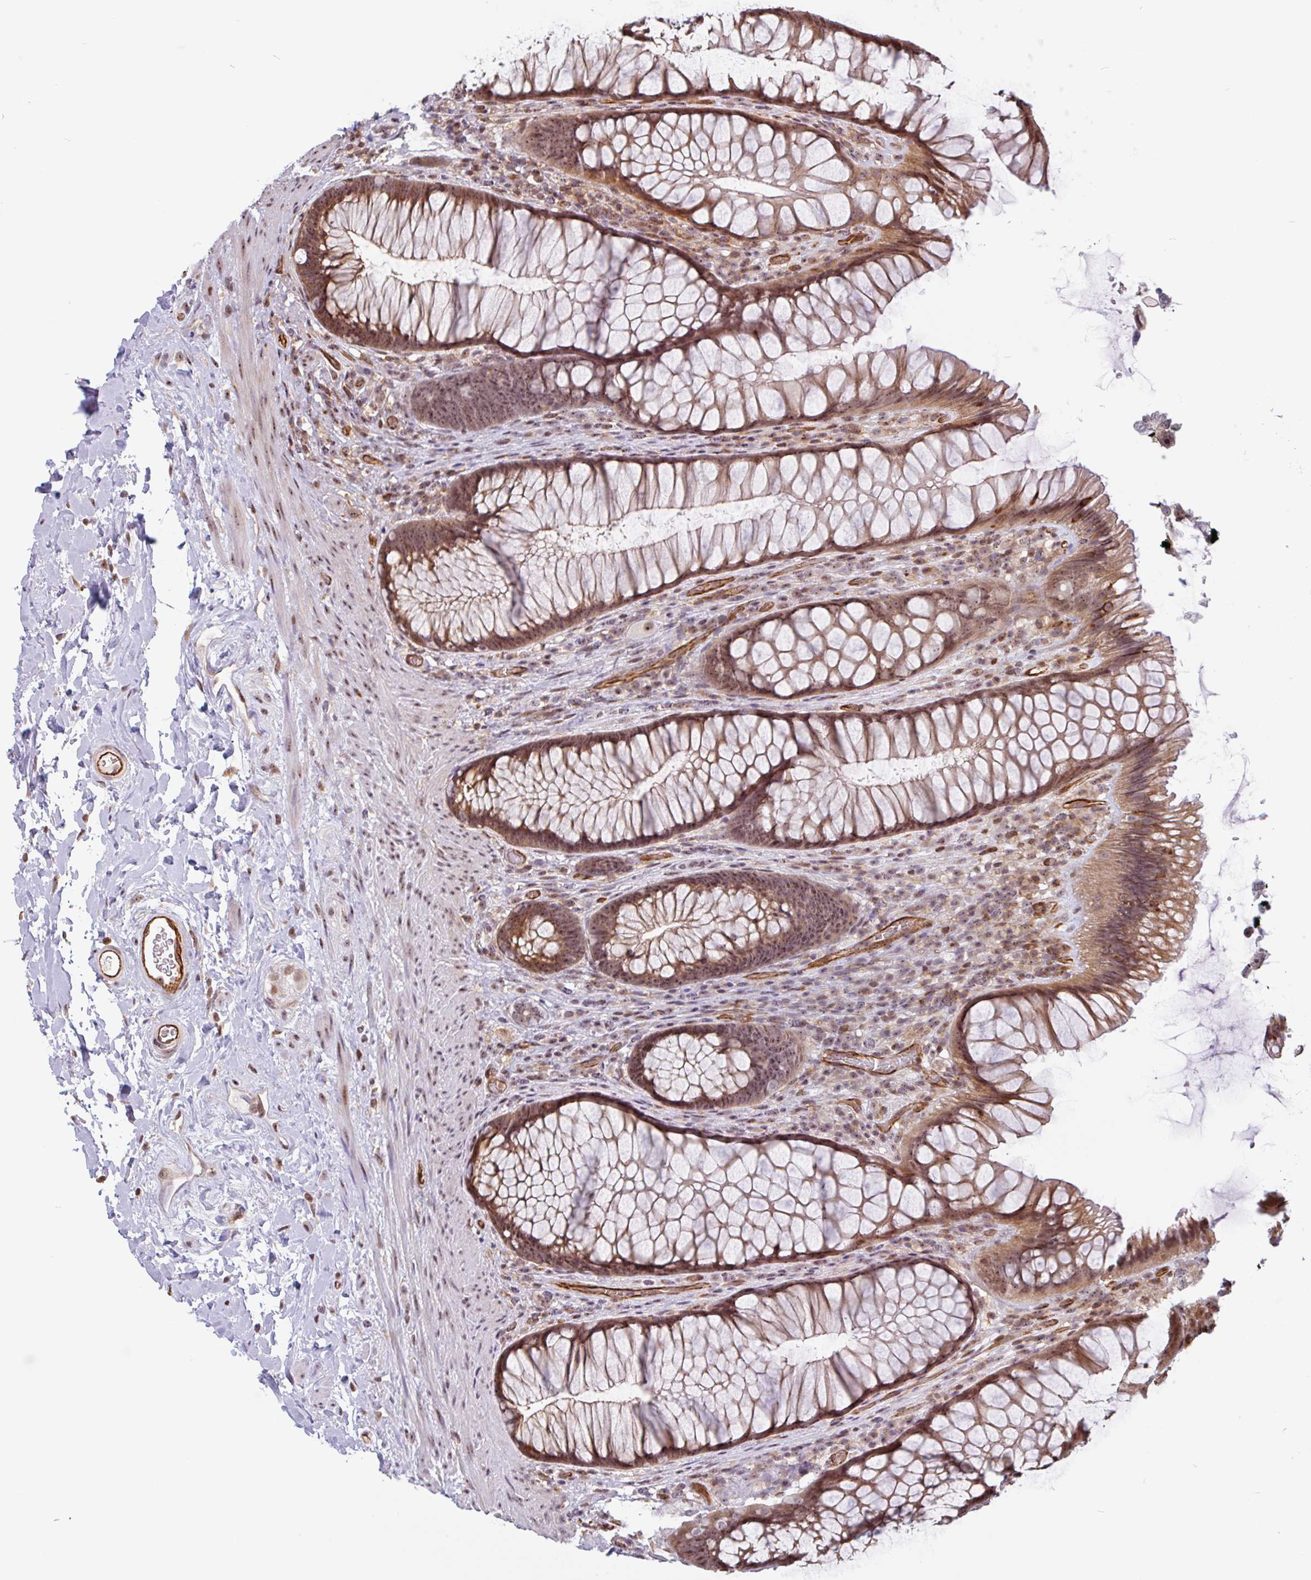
{"staining": {"intensity": "moderate", "quantity": ">75%", "location": "cytoplasmic/membranous,nuclear"}, "tissue": "rectum", "cell_type": "Glandular cells", "image_type": "normal", "snomed": [{"axis": "morphology", "description": "Normal tissue, NOS"}, {"axis": "topography", "description": "Rectum"}], "caption": "This histopathology image demonstrates benign rectum stained with immunohistochemistry (IHC) to label a protein in brown. The cytoplasmic/membranous,nuclear of glandular cells show moderate positivity for the protein. Nuclei are counter-stained blue.", "gene": "ZNF689", "patient": {"sex": "male", "age": 53}}